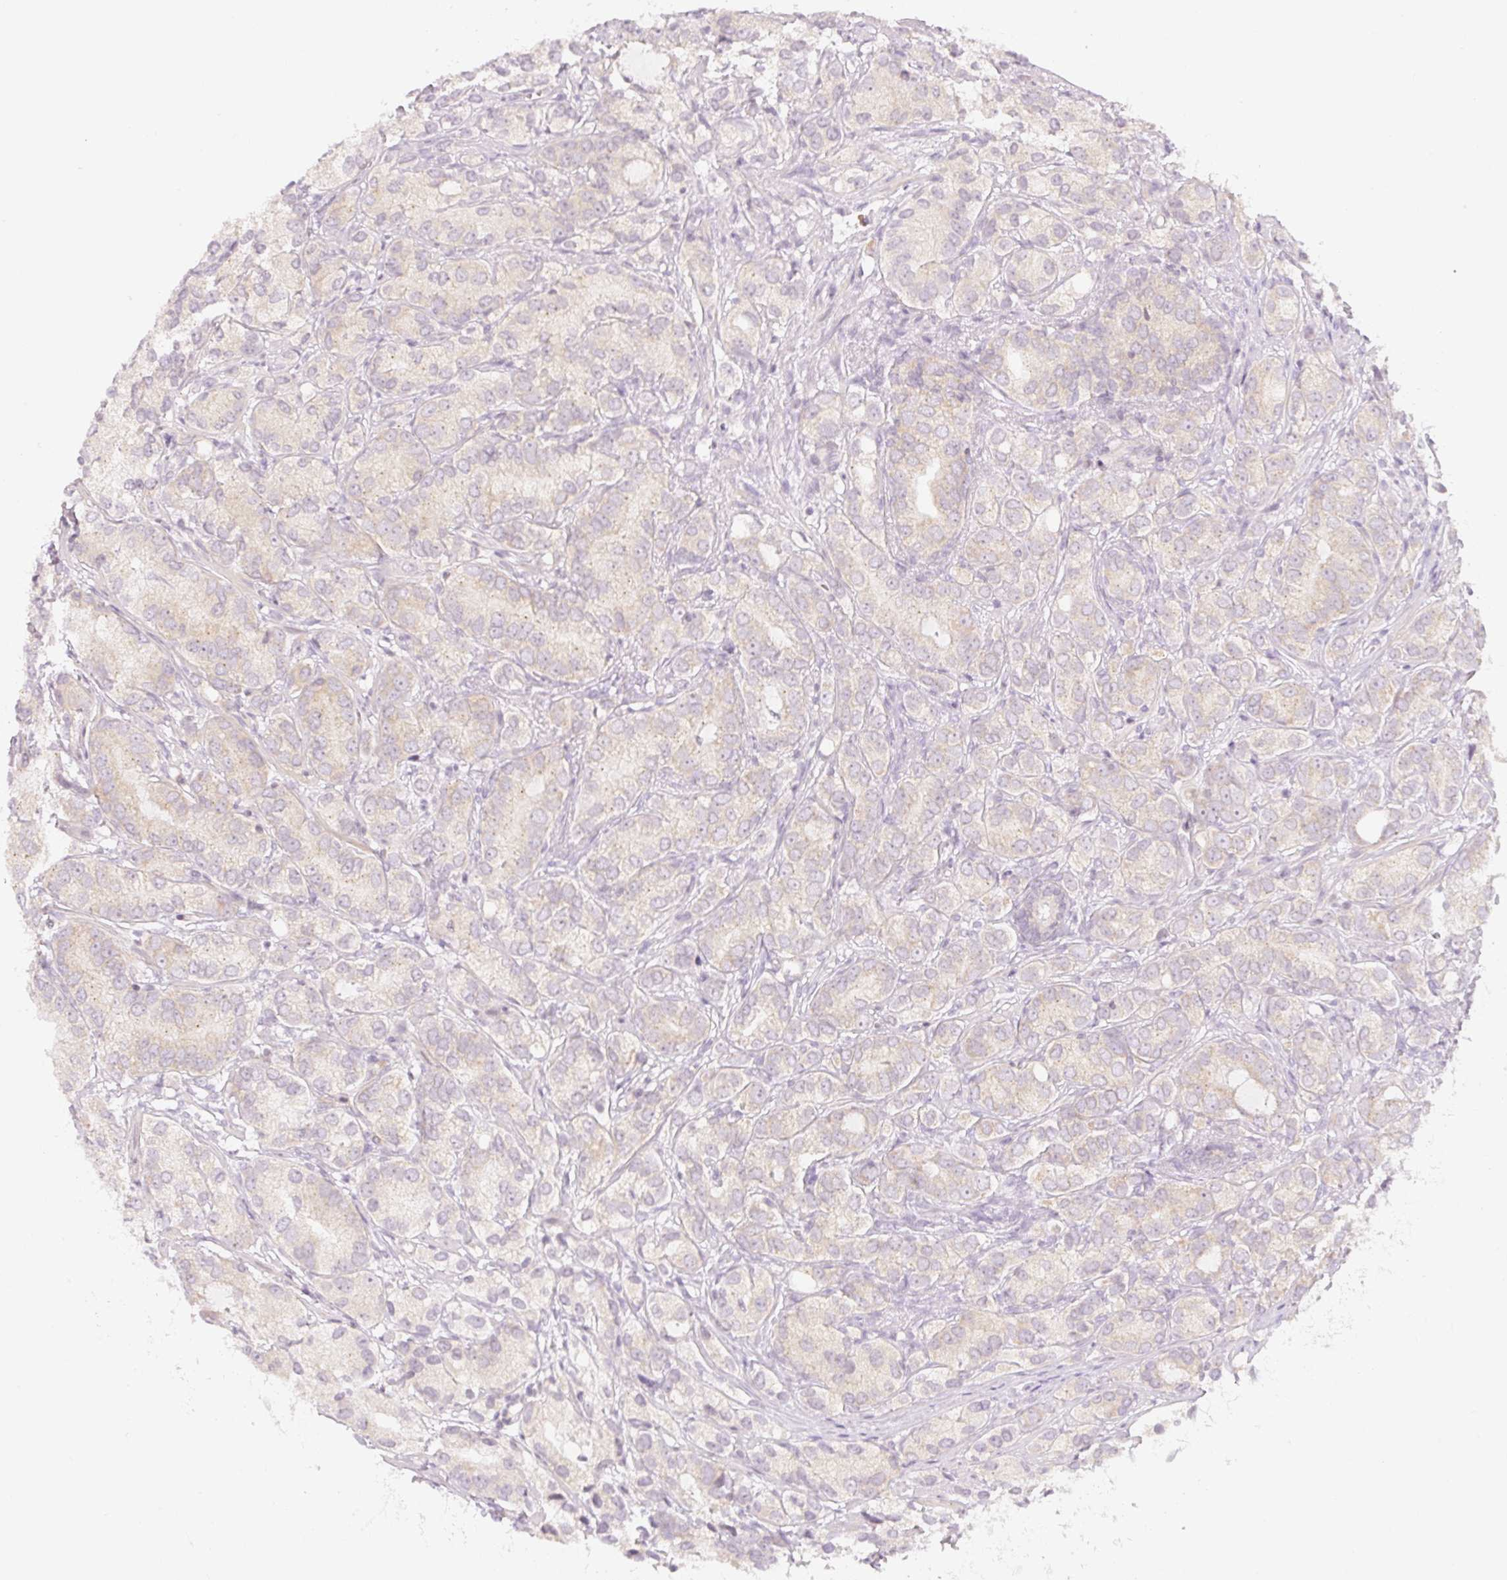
{"staining": {"intensity": "weak", "quantity": "<25%", "location": "cytoplasmic/membranous"}, "tissue": "prostate cancer", "cell_type": "Tumor cells", "image_type": "cancer", "snomed": [{"axis": "morphology", "description": "Adenocarcinoma, High grade"}, {"axis": "topography", "description": "Prostate"}], "caption": "Micrograph shows no significant protein staining in tumor cells of prostate cancer (adenocarcinoma (high-grade)).", "gene": "CASKIN1", "patient": {"sex": "male", "age": 82}}